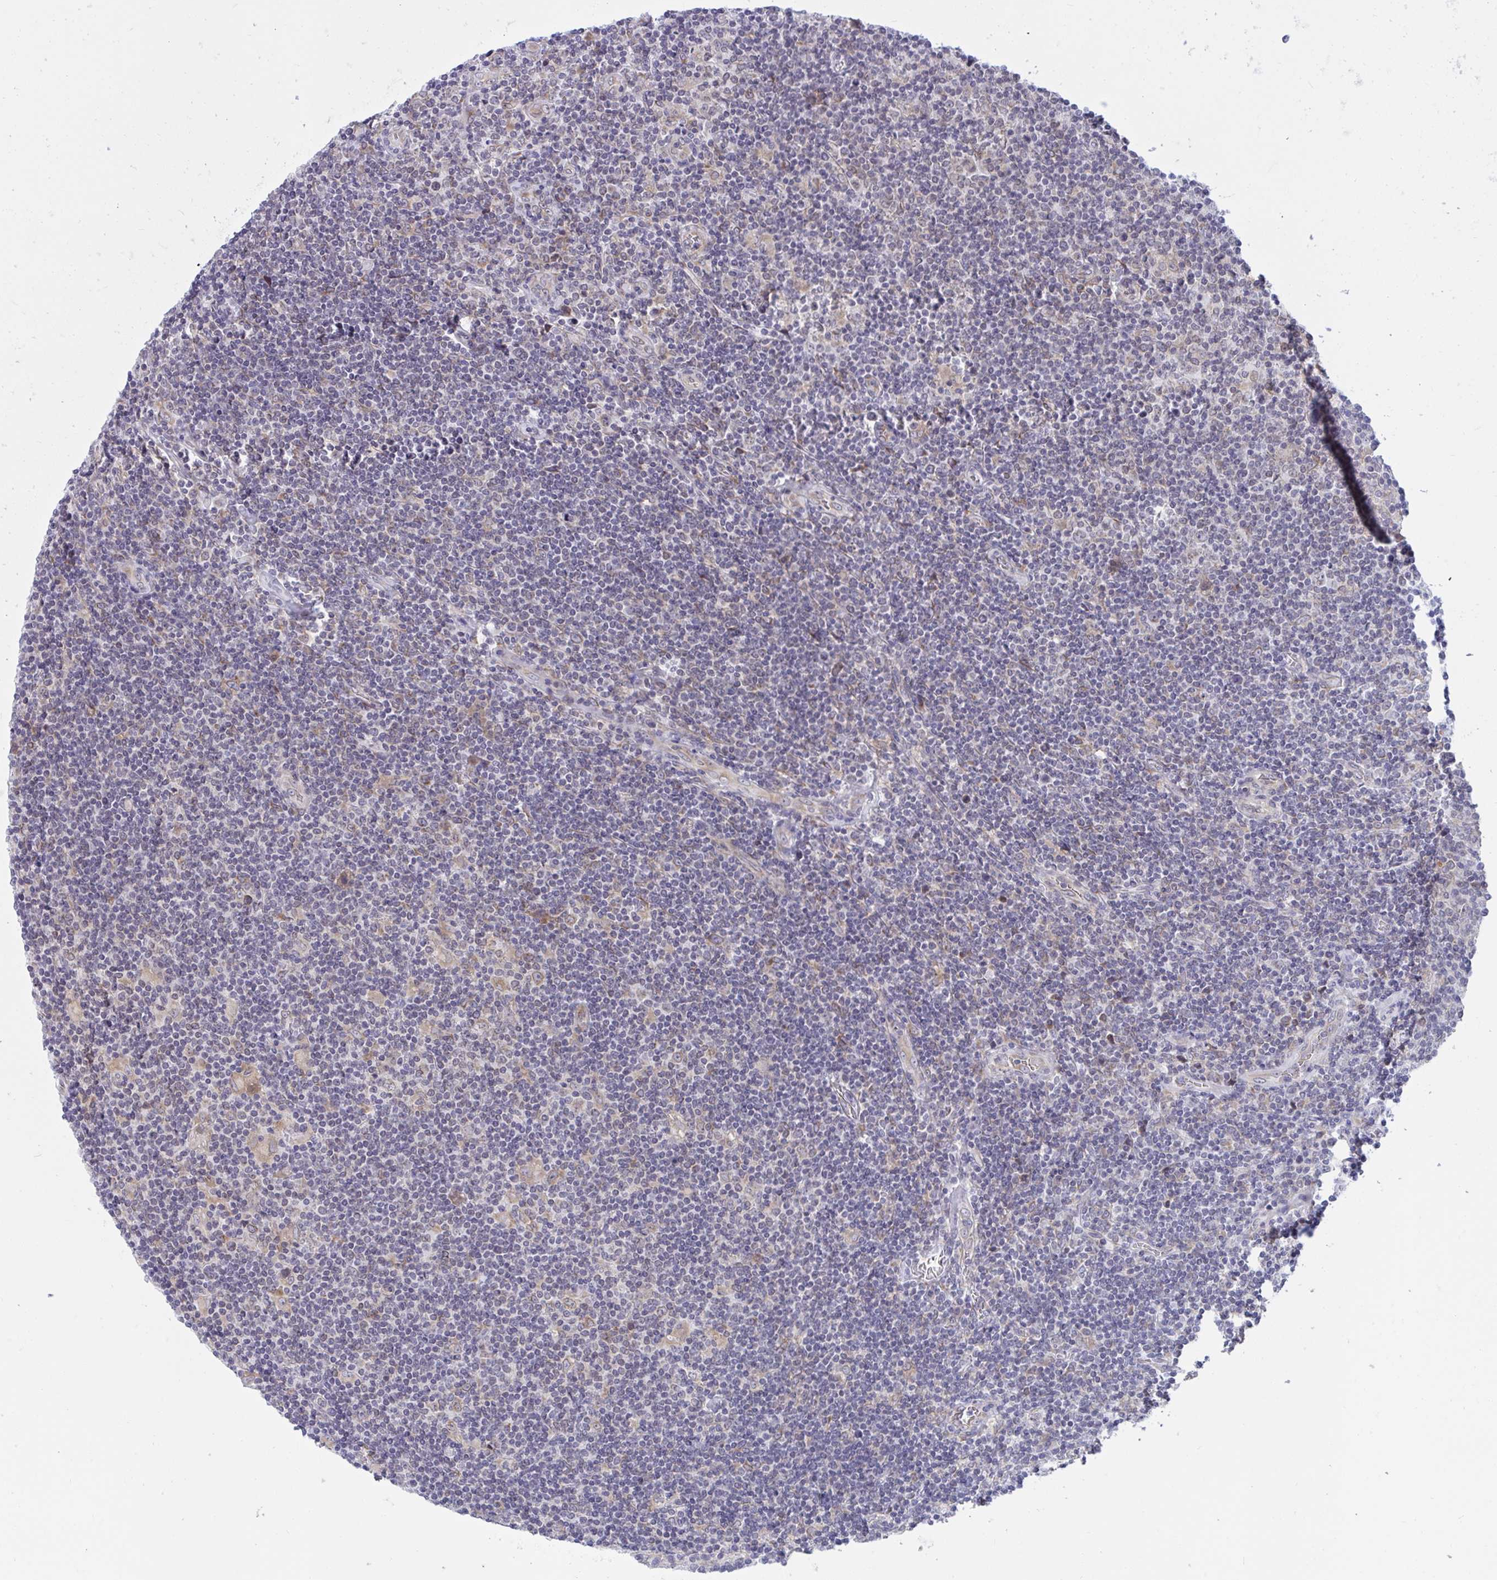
{"staining": {"intensity": "weak", "quantity": "25%-75%", "location": "cytoplasmic/membranous"}, "tissue": "lymphoma", "cell_type": "Tumor cells", "image_type": "cancer", "snomed": [{"axis": "morphology", "description": "Hodgkin's disease, NOS"}, {"axis": "topography", "description": "Lymph node"}], "caption": "Protein staining by IHC exhibits weak cytoplasmic/membranous positivity in approximately 25%-75% of tumor cells in Hodgkin's disease.", "gene": "CAMLG", "patient": {"sex": "male", "age": 40}}